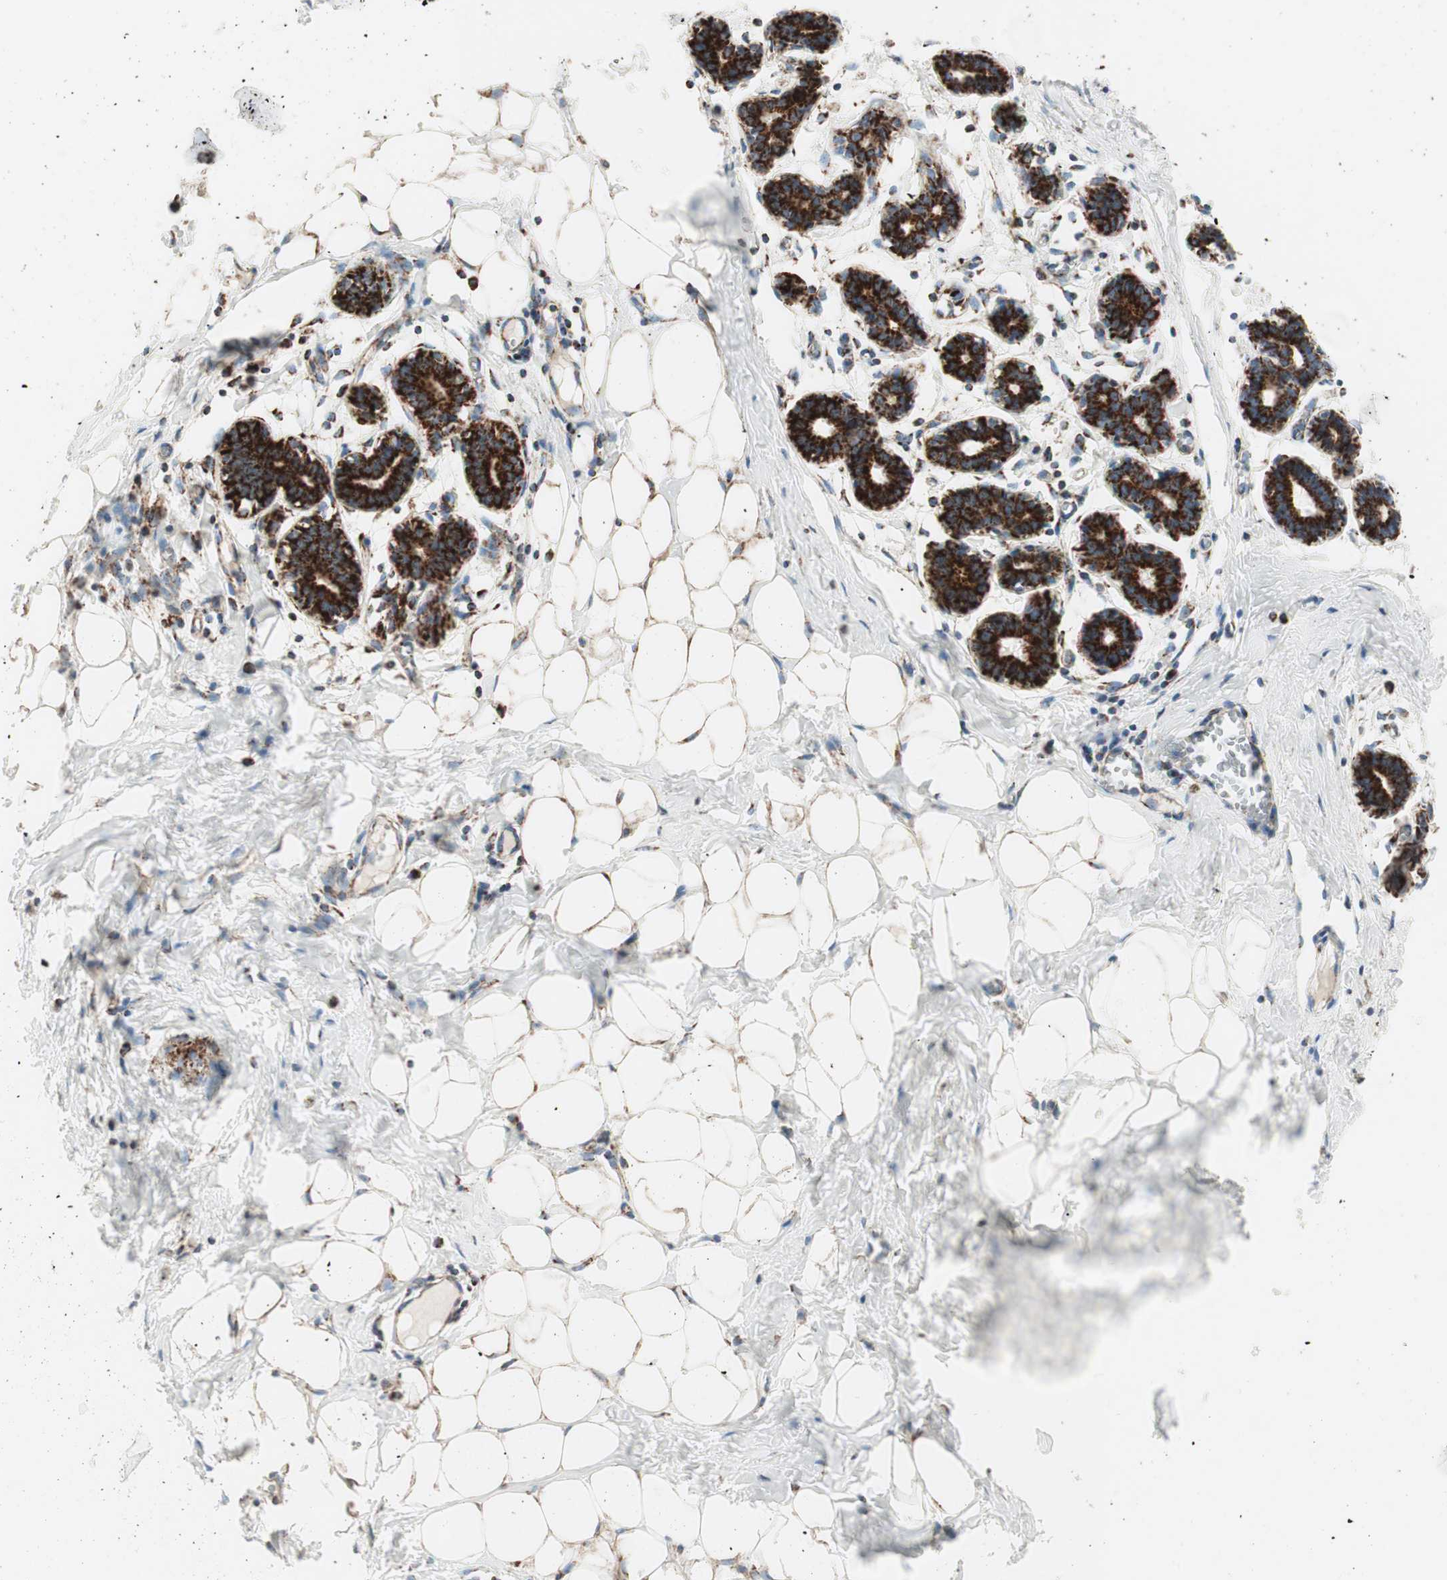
{"staining": {"intensity": "moderate", "quantity": ">75%", "location": "cytoplasmic/membranous"}, "tissue": "breast", "cell_type": "Adipocytes", "image_type": "normal", "snomed": [{"axis": "morphology", "description": "Normal tissue, NOS"}, {"axis": "topography", "description": "Breast"}], "caption": "Protein positivity by immunohistochemistry exhibits moderate cytoplasmic/membranous expression in approximately >75% of adipocytes in unremarkable breast. (DAB IHC with brightfield microscopy, high magnification).", "gene": "TOMM20", "patient": {"sex": "female", "age": 27}}